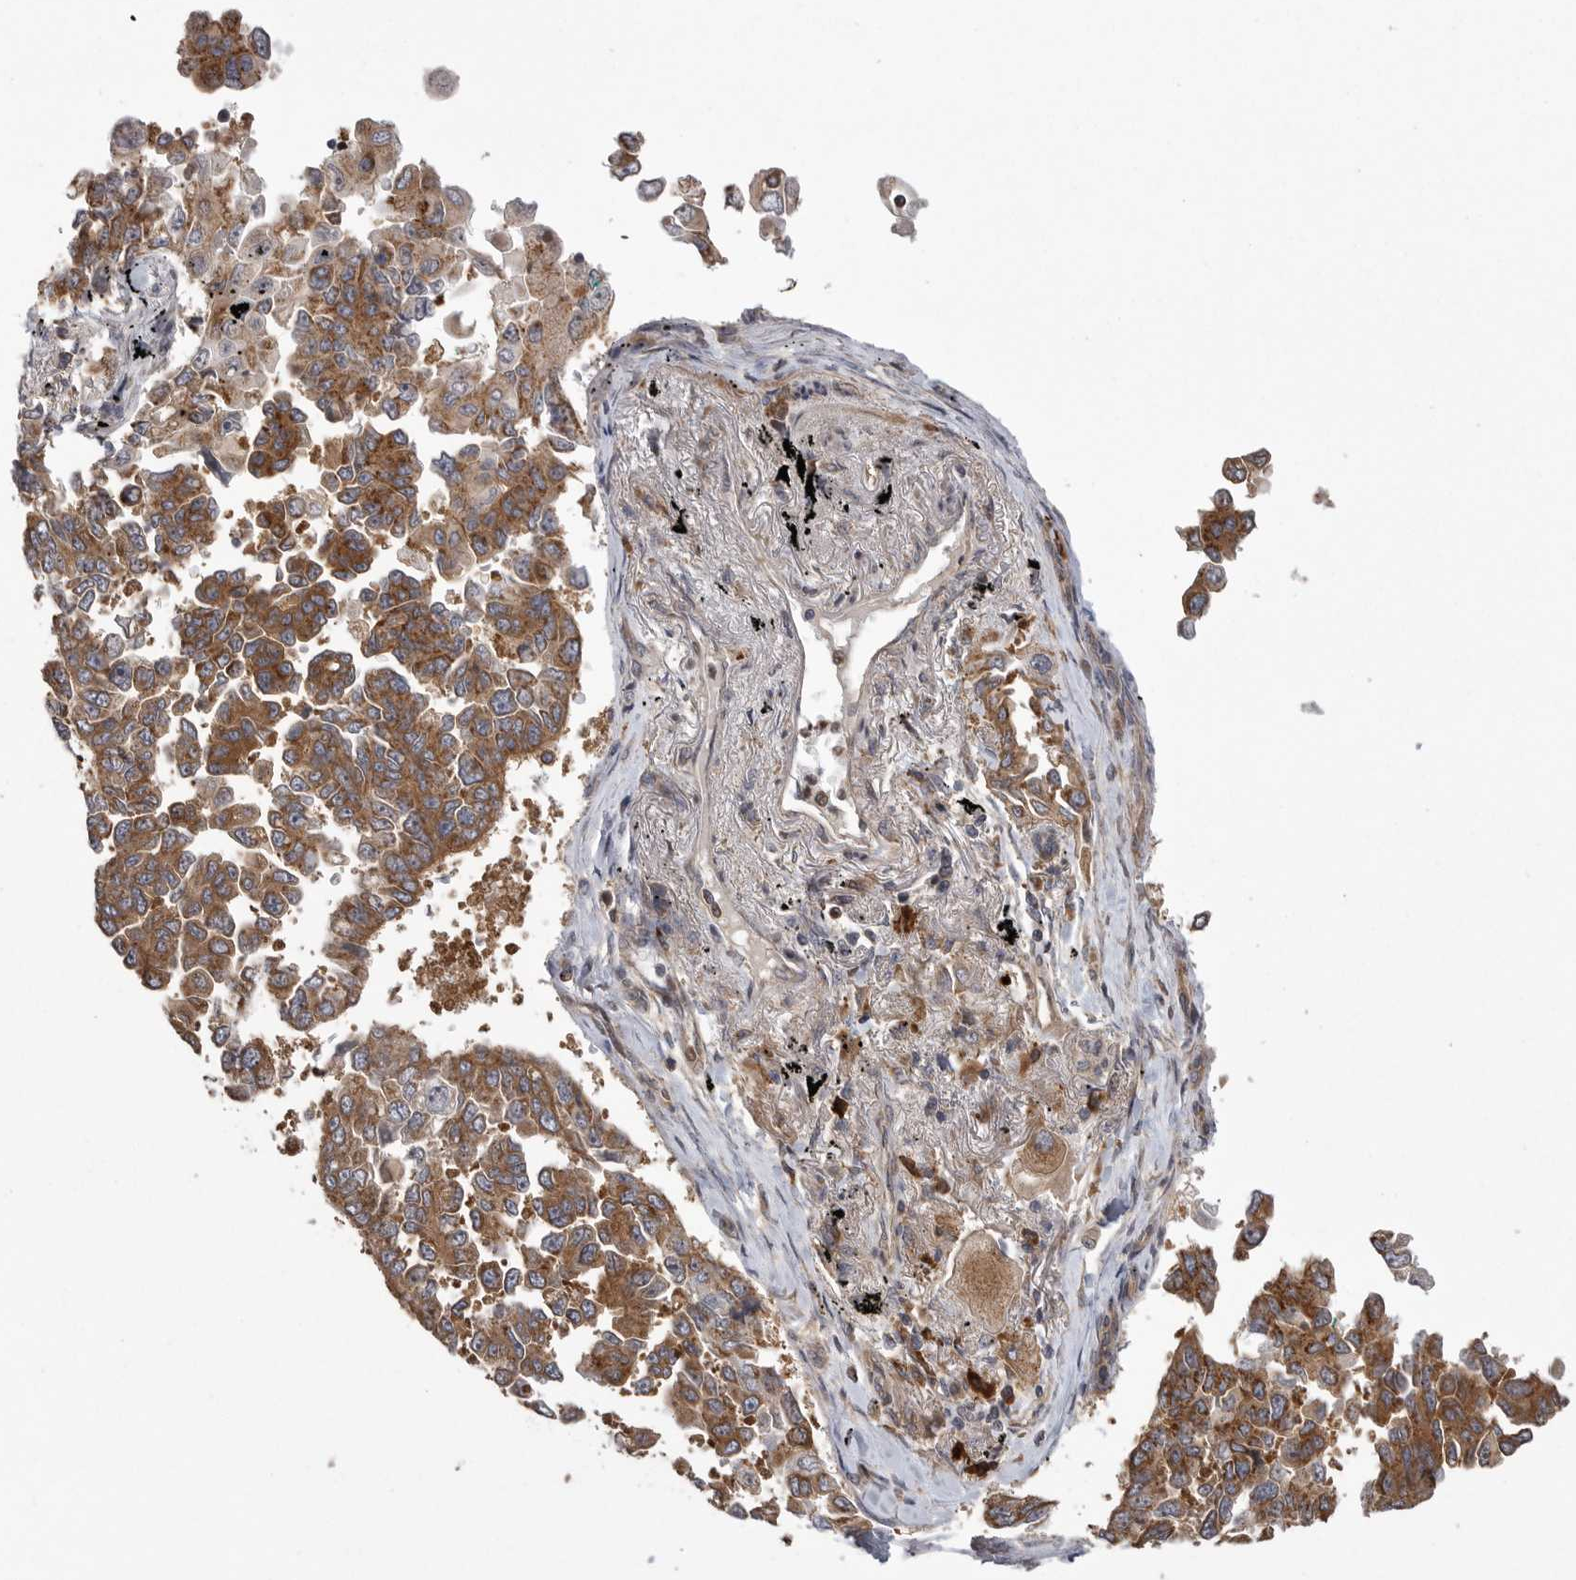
{"staining": {"intensity": "moderate", "quantity": ">75%", "location": "cytoplasmic/membranous"}, "tissue": "lung cancer", "cell_type": "Tumor cells", "image_type": "cancer", "snomed": [{"axis": "morphology", "description": "Adenocarcinoma, NOS"}, {"axis": "topography", "description": "Lung"}], "caption": "A brown stain highlights moderate cytoplasmic/membranous positivity of a protein in adenocarcinoma (lung) tumor cells.", "gene": "OXR1", "patient": {"sex": "female", "age": 67}}